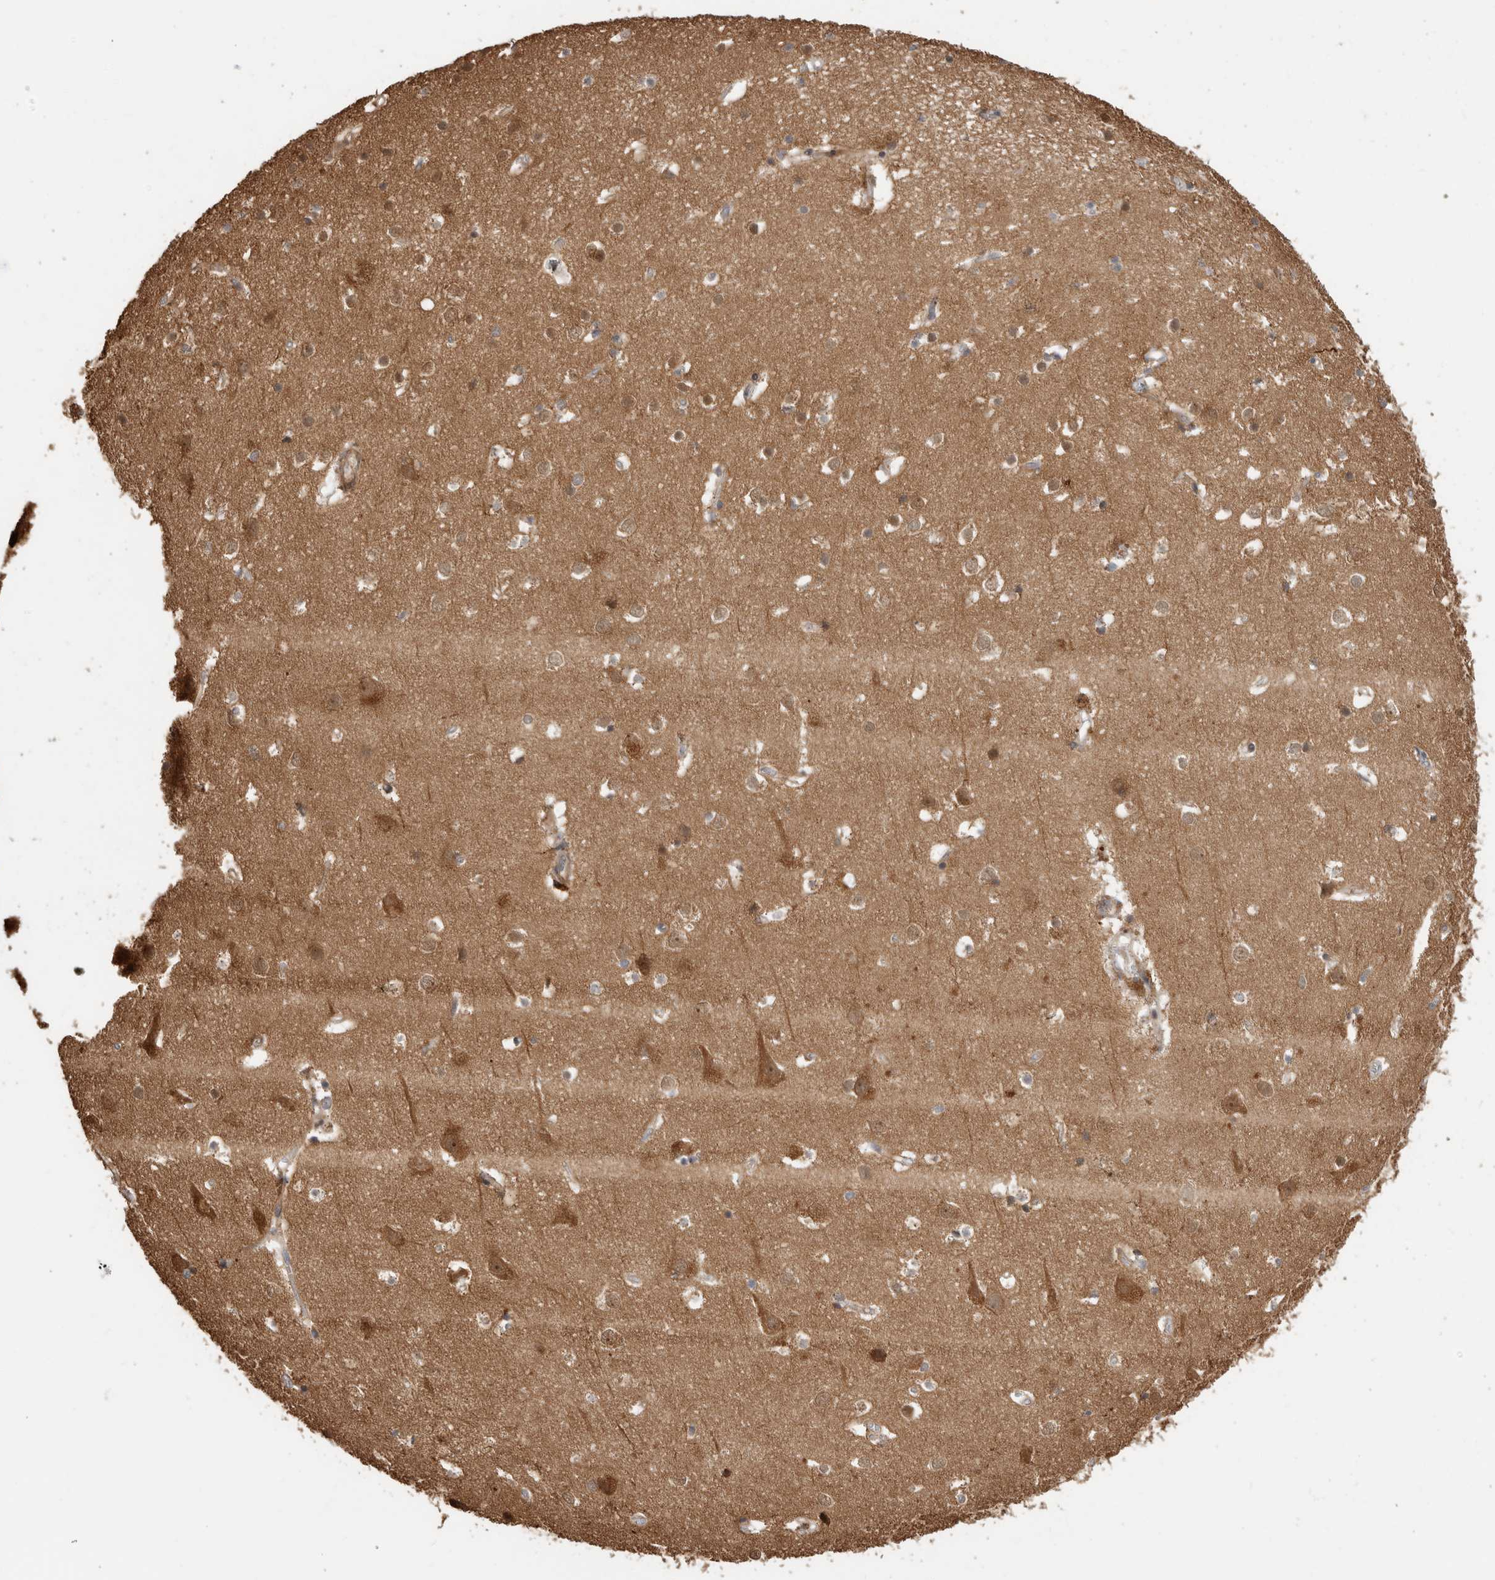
{"staining": {"intensity": "negative", "quantity": "none", "location": "none"}, "tissue": "cerebral cortex", "cell_type": "Endothelial cells", "image_type": "normal", "snomed": [{"axis": "morphology", "description": "Normal tissue, NOS"}, {"axis": "topography", "description": "Cerebral cortex"}], "caption": "A high-resolution histopathology image shows immunohistochemistry staining of unremarkable cerebral cortex, which displays no significant positivity in endothelial cells.", "gene": "PCDHB15", "patient": {"sex": "male", "age": 54}}